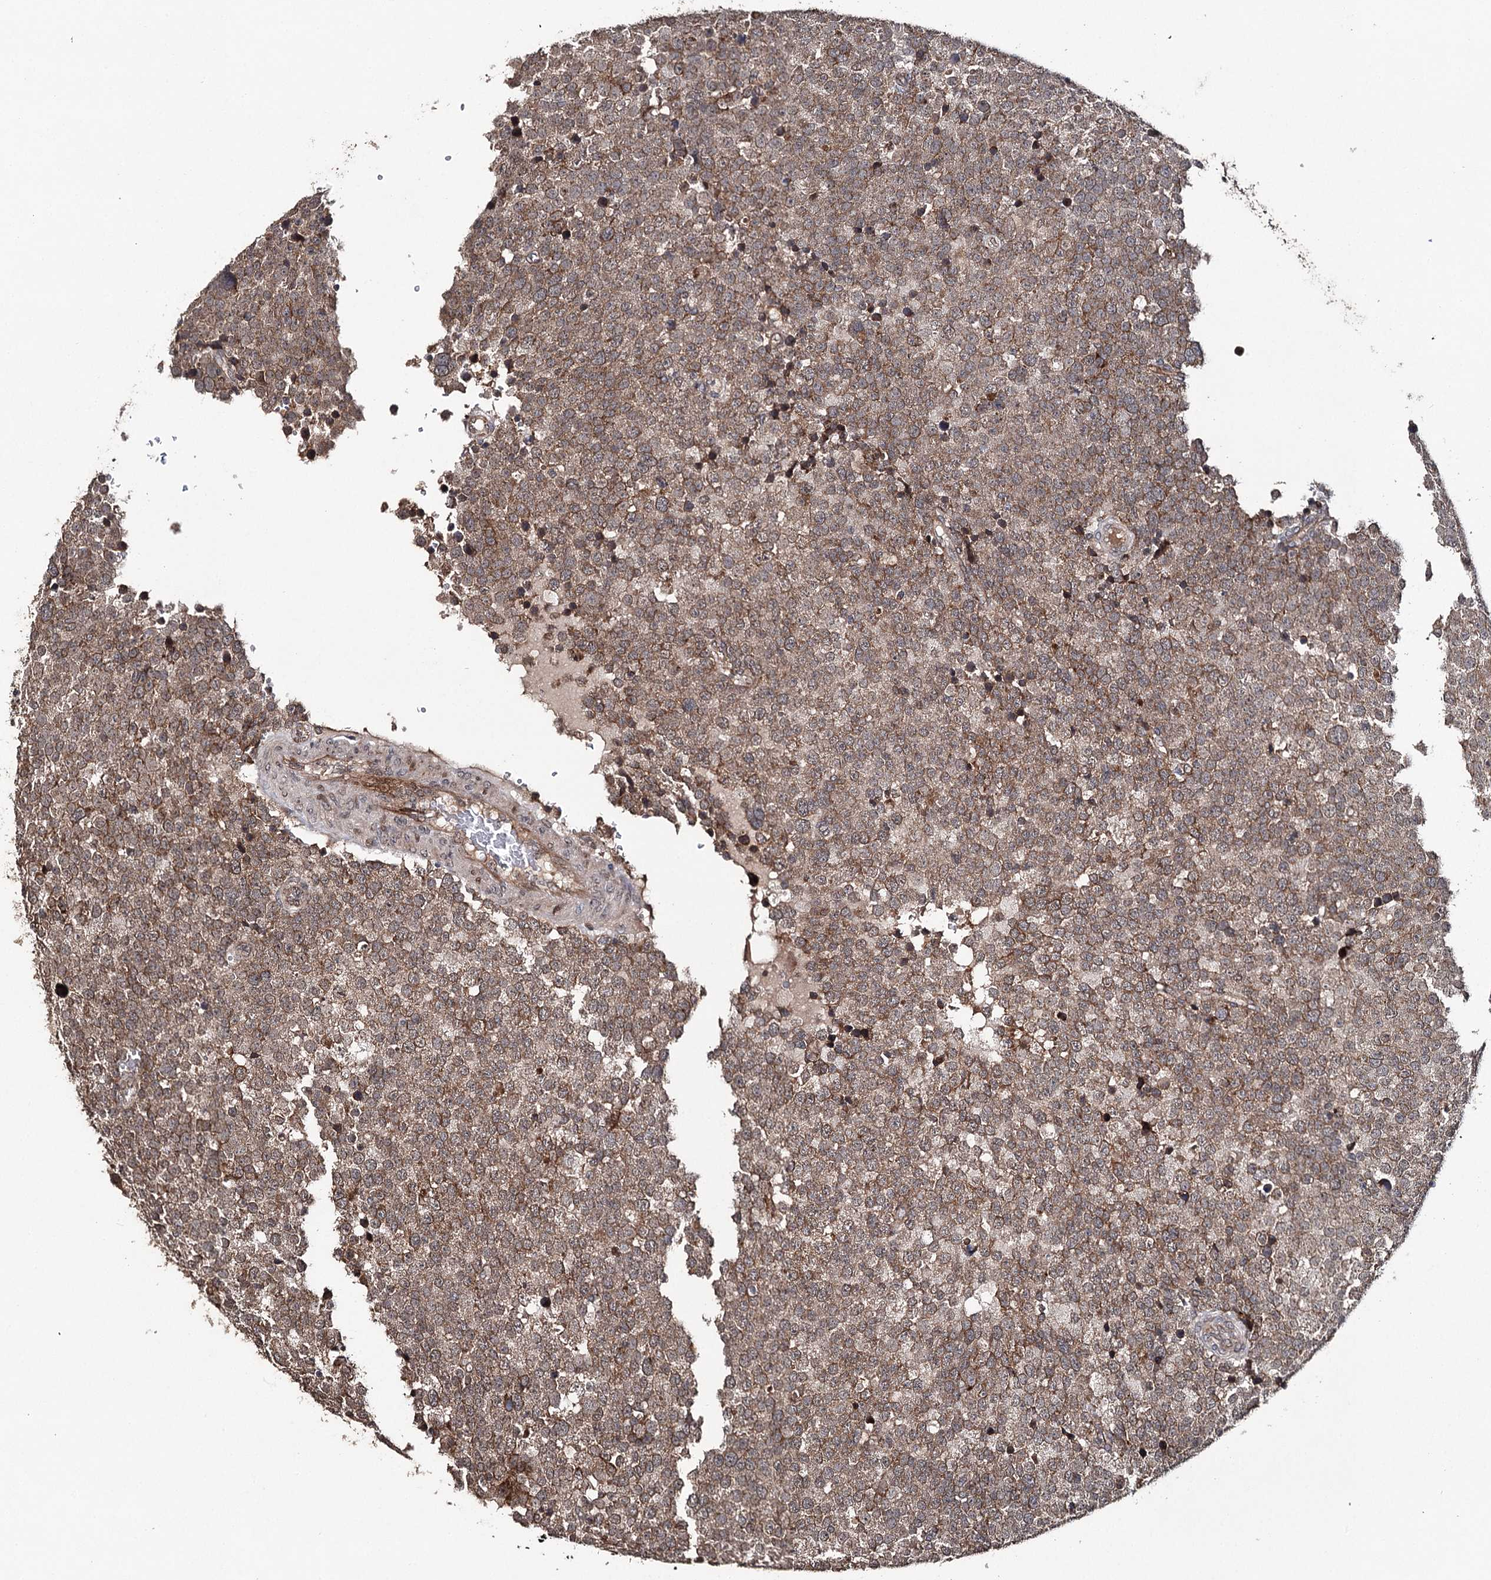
{"staining": {"intensity": "moderate", "quantity": ">75%", "location": "cytoplasmic/membranous"}, "tissue": "testis cancer", "cell_type": "Tumor cells", "image_type": "cancer", "snomed": [{"axis": "morphology", "description": "Seminoma, NOS"}, {"axis": "topography", "description": "Testis"}], "caption": "There is medium levels of moderate cytoplasmic/membranous expression in tumor cells of testis cancer, as demonstrated by immunohistochemical staining (brown color).", "gene": "ZNRF3", "patient": {"sex": "male", "age": 71}}